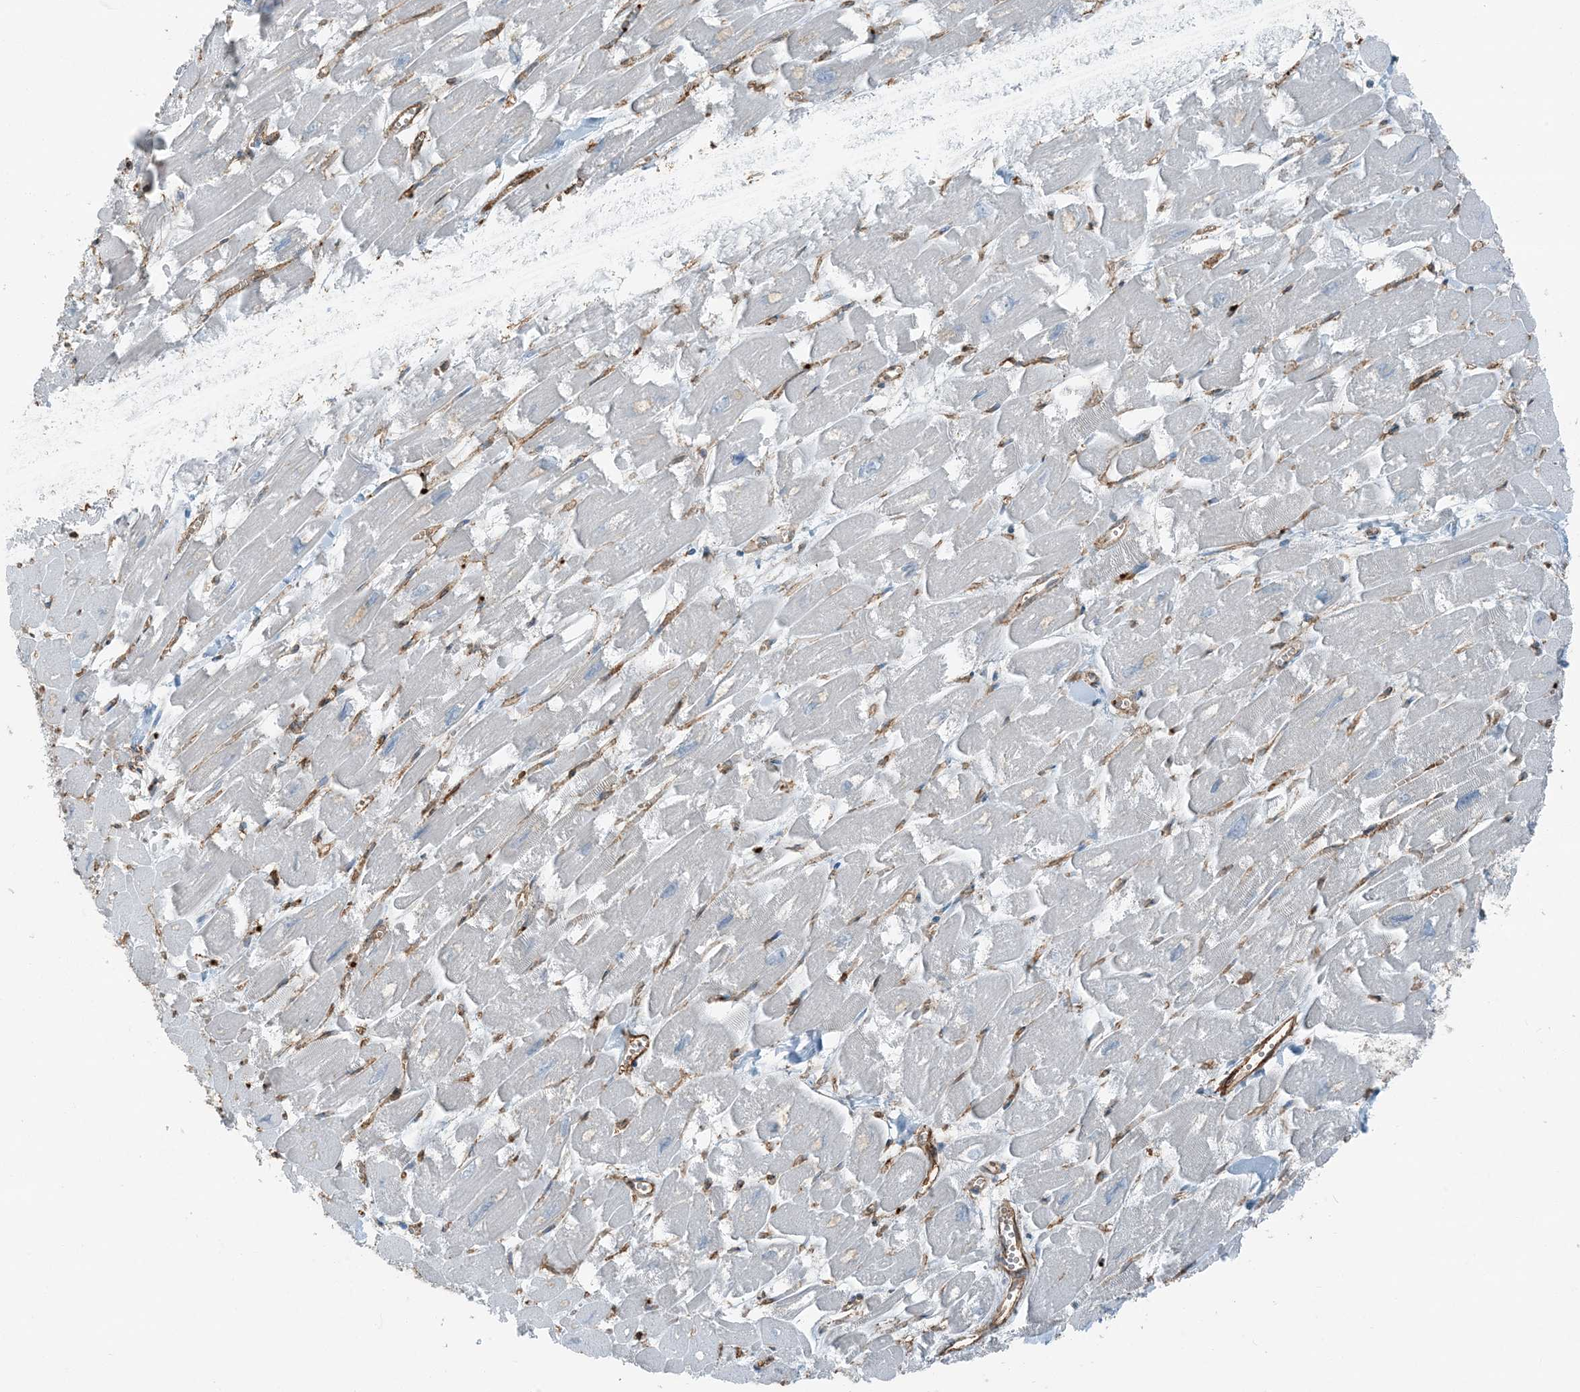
{"staining": {"intensity": "negative", "quantity": "none", "location": "none"}, "tissue": "heart muscle", "cell_type": "Cardiomyocytes", "image_type": "normal", "snomed": [{"axis": "morphology", "description": "Normal tissue, NOS"}, {"axis": "topography", "description": "Heart"}], "caption": "IHC of unremarkable heart muscle reveals no positivity in cardiomyocytes. (Stains: DAB IHC with hematoxylin counter stain, Microscopy: brightfield microscopy at high magnification).", "gene": "APOBEC3C", "patient": {"sex": "male", "age": 54}}